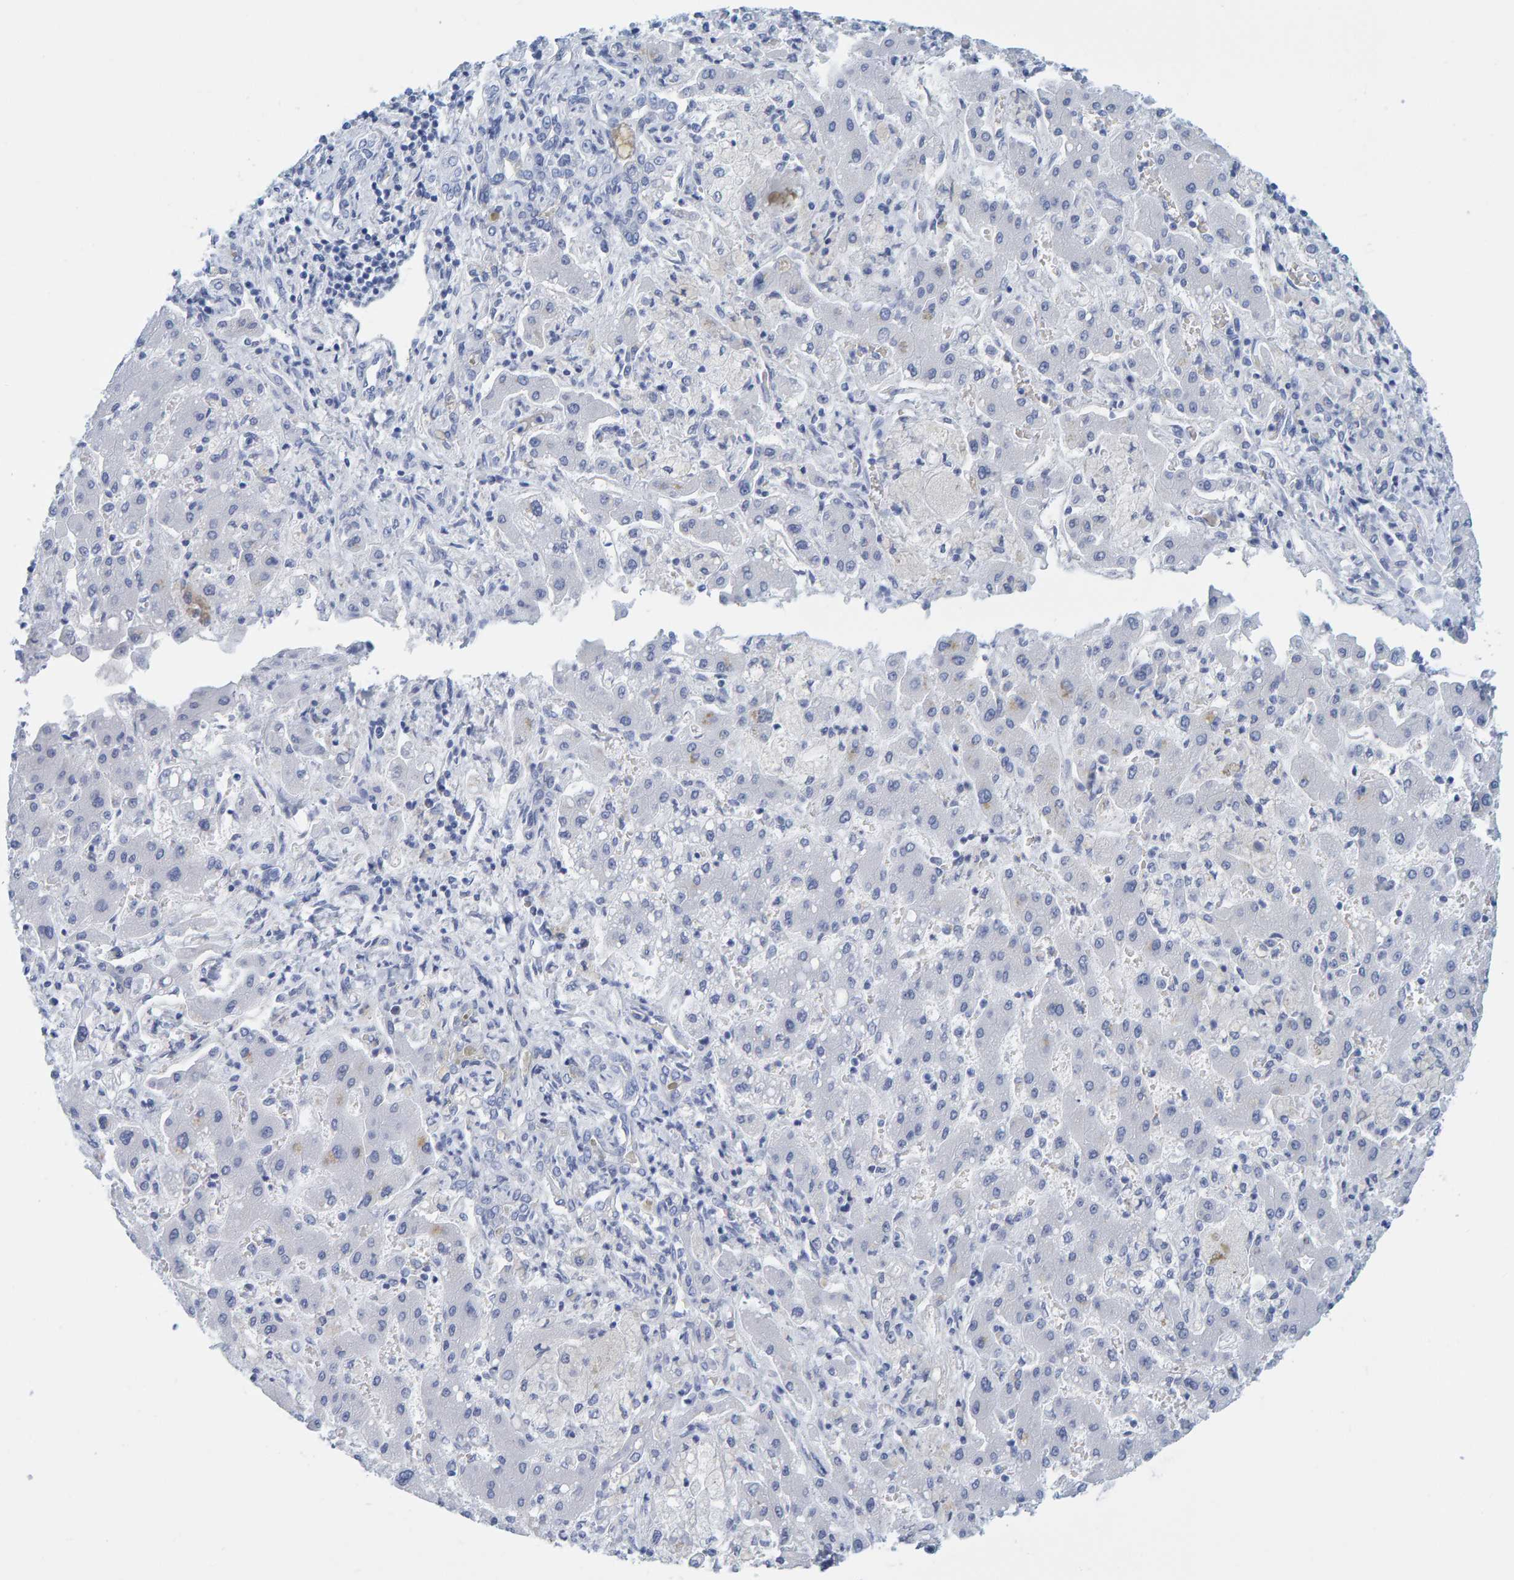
{"staining": {"intensity": "negative", "quantity": "none", "location": "none"}, "tissue": "liver cancer", "cell_type": "Tumor cells", "image_type": "cancer", "snomed": [{"axis": "morphology", "description": "Cholangiocarcinoma"}, {"axis": "topography", "description": "Liver"}], "caption": "Liver cancer (cholangiocarcinoma) stained for a protein using immunohistochemistry (IHC) demonstrates no positivity tumor cells.", "gene": "SFTPC", "patient": {"sex": "male", "age": 50}}